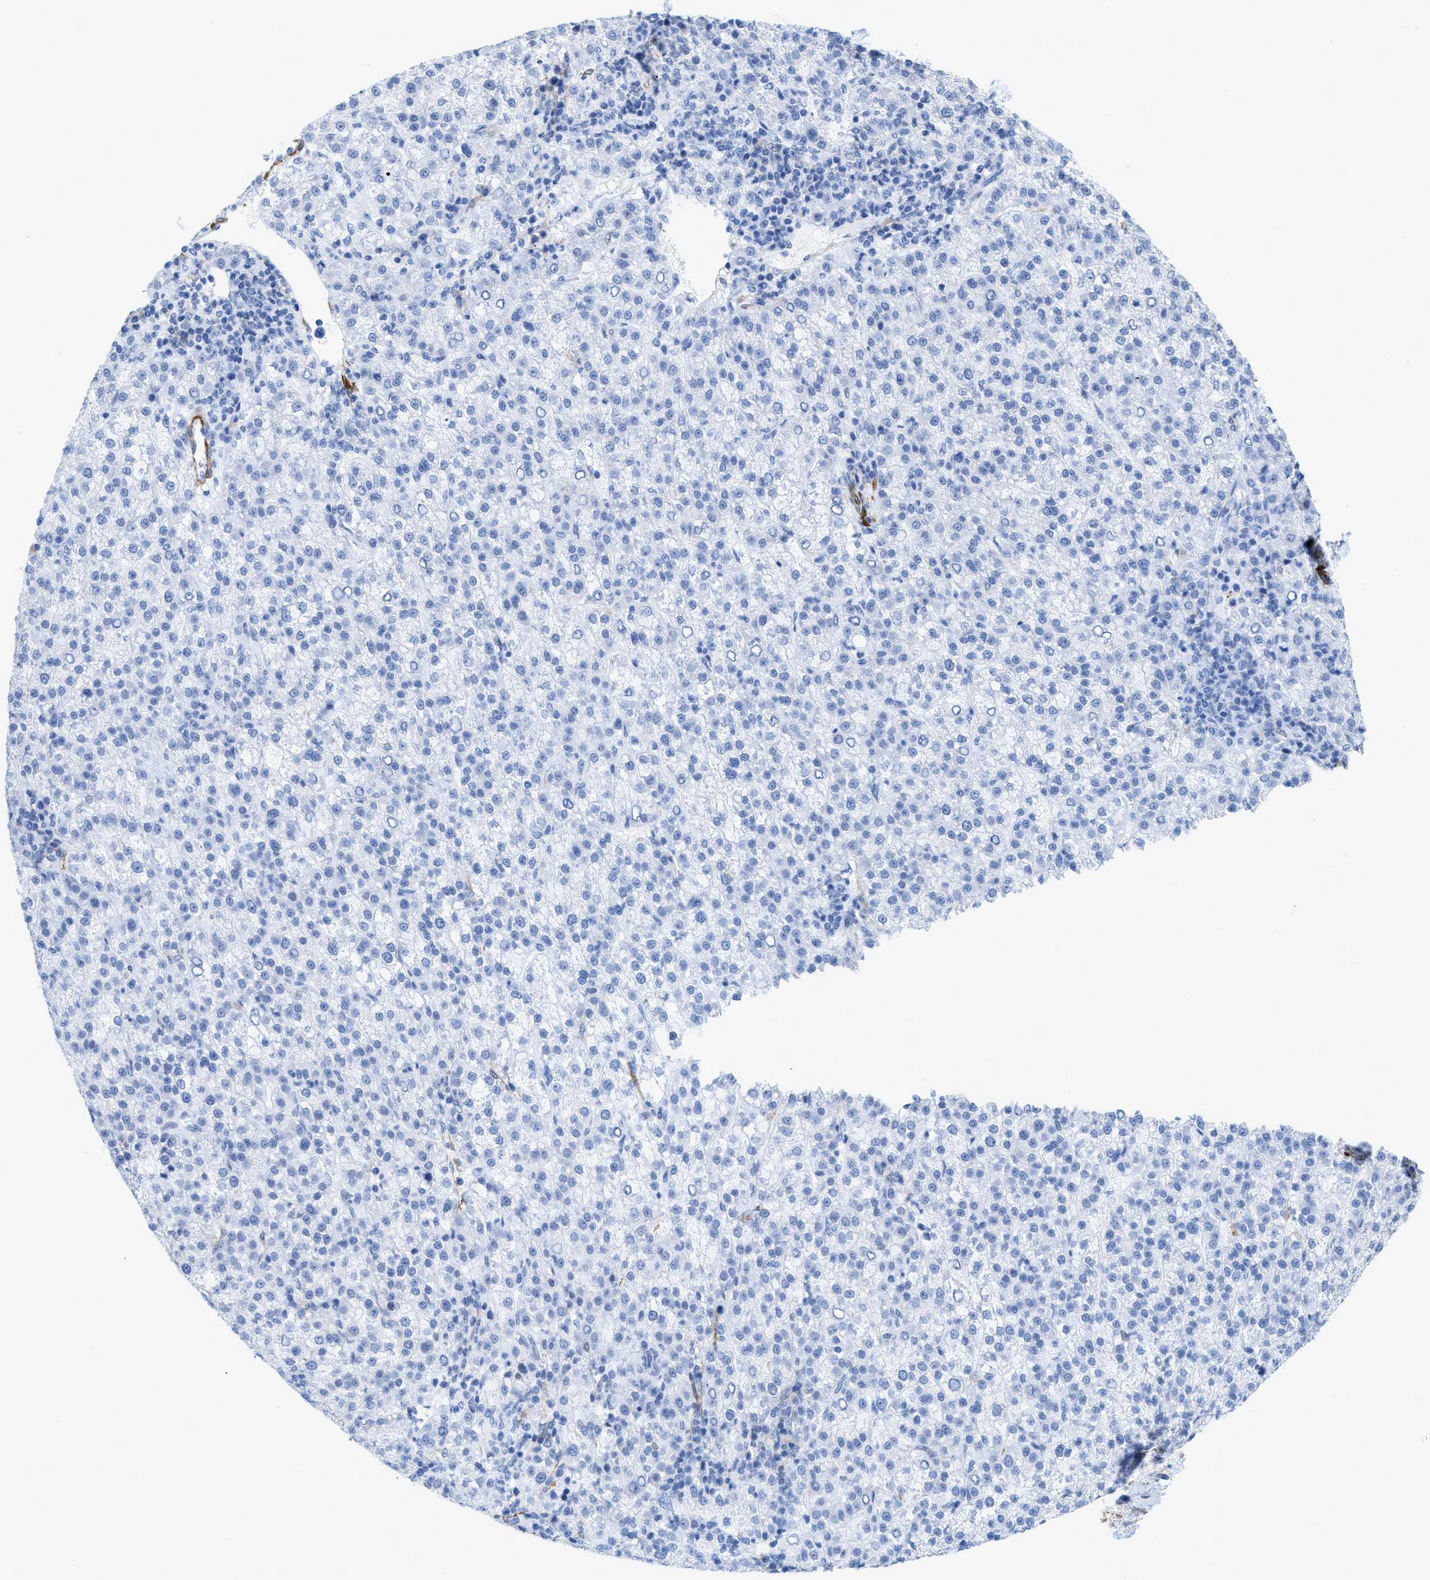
{"staining": {"intensity": "negative", "quantity": "none", "location": "none"}, "tissue": "liver cancer", "cell_type": "Tumor cells", "image_type": "cancer", "snomed": [{"axis": "morphology", "description": "Carcinoma, Hepatocellular, NOS"}, {"axis": "topography", "description": "Liver"}], "caption": "The immunohistochemistry (IHC) histopathology image has no significant positivity in tumor cells of liver hepatocellular carcinoma tissue.", "gene": "TAGLN", "patient": {"sex": "female", "age": 58}}